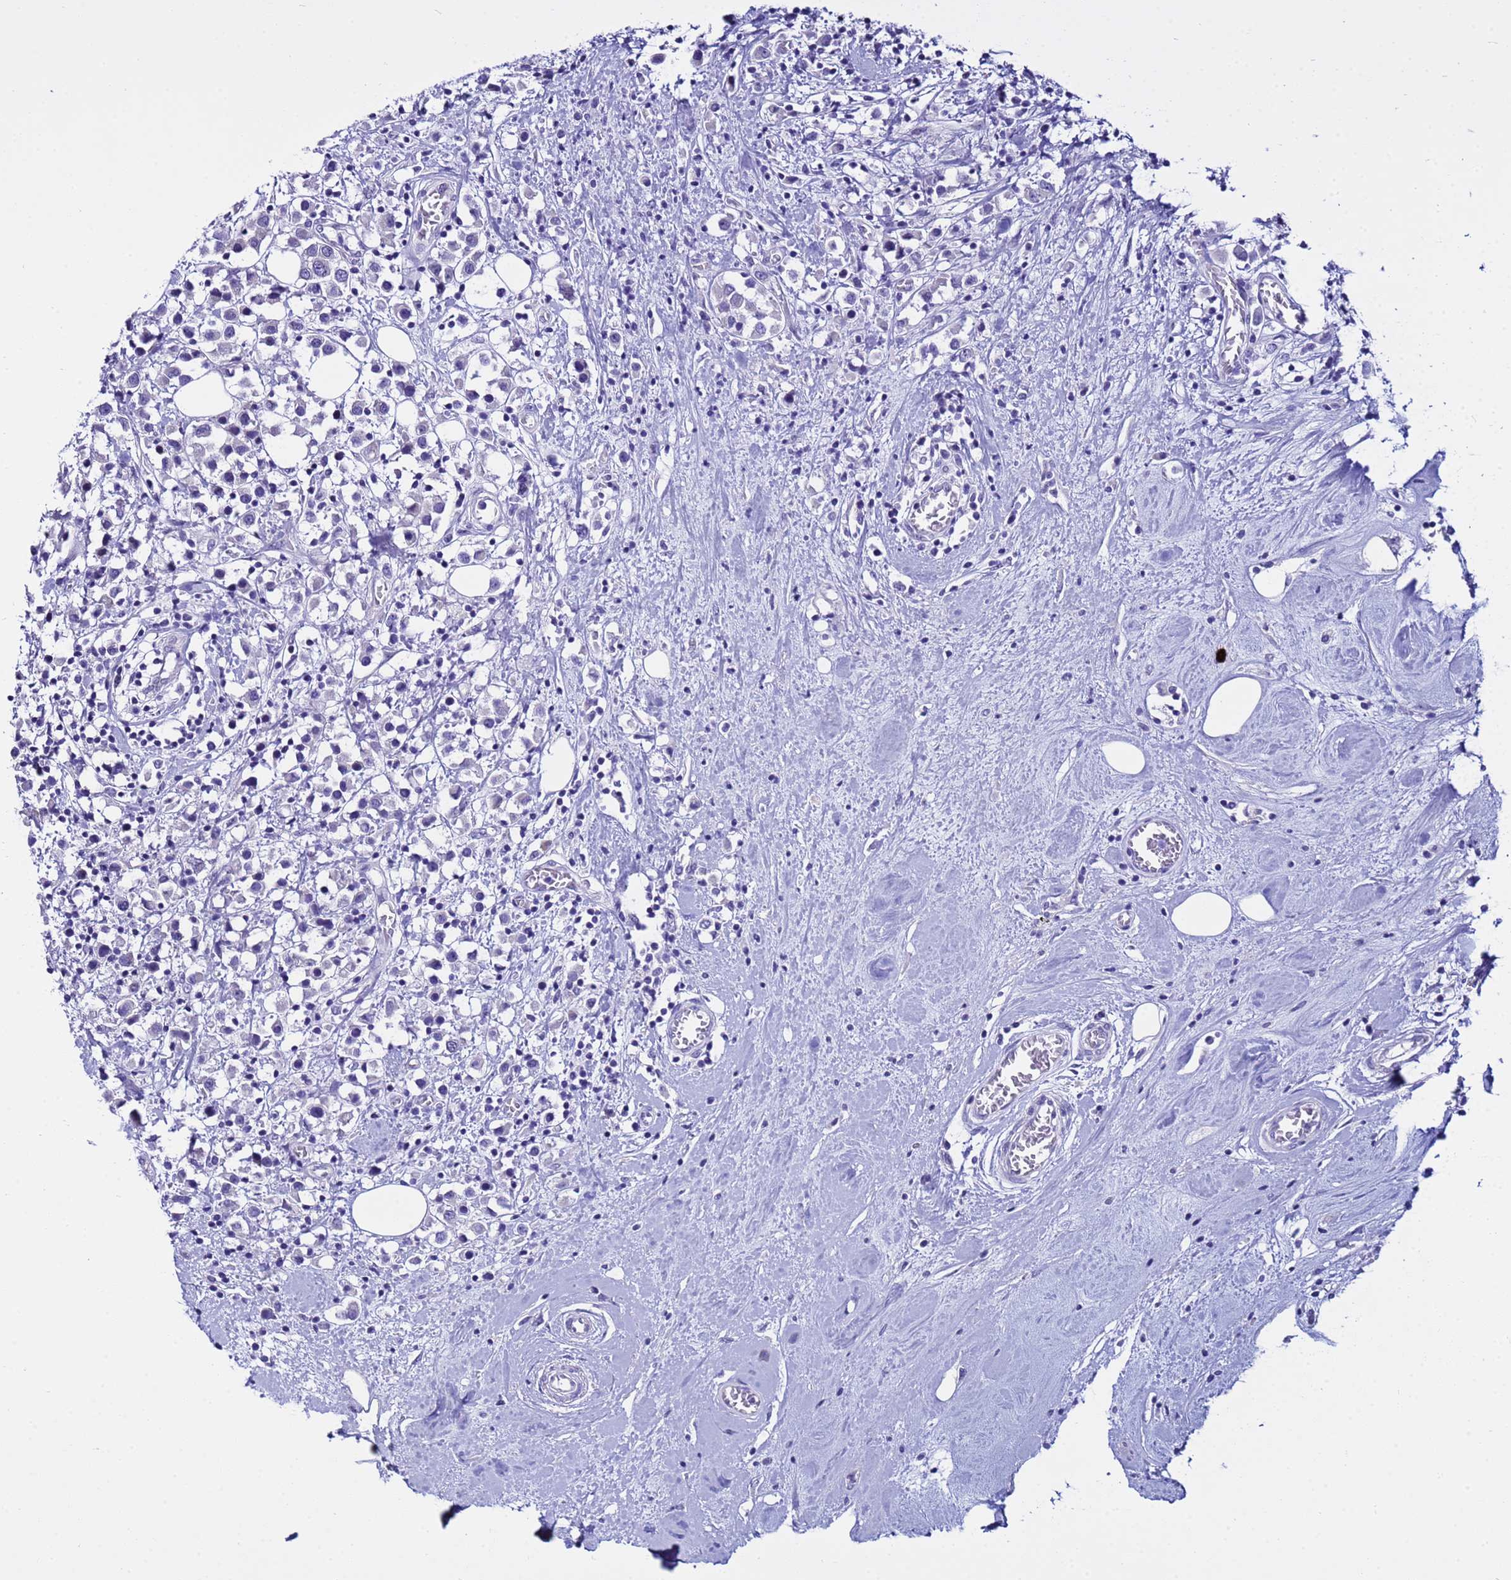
{"staining": {"intensity": "negative", "quantity": "none", "location": "none"}, "tissue": "breast cancer", "cell_type": "Tumor cells", "image_type": "cancer", "snomed": [{"axis": "morphology", "description": "Duct carcinoma"}, {"axis": "topography", "description": "Breast"}], "caption": "Tumor cells show no significant protein staining in breast cancer (invasive ductal carcinoma). The staining is performed using DAB brown chromogen with nuclei counter-stained in using hematoxylin.", "gene": "IGSF11", "patient": {"sex": "female", "age": 61}}